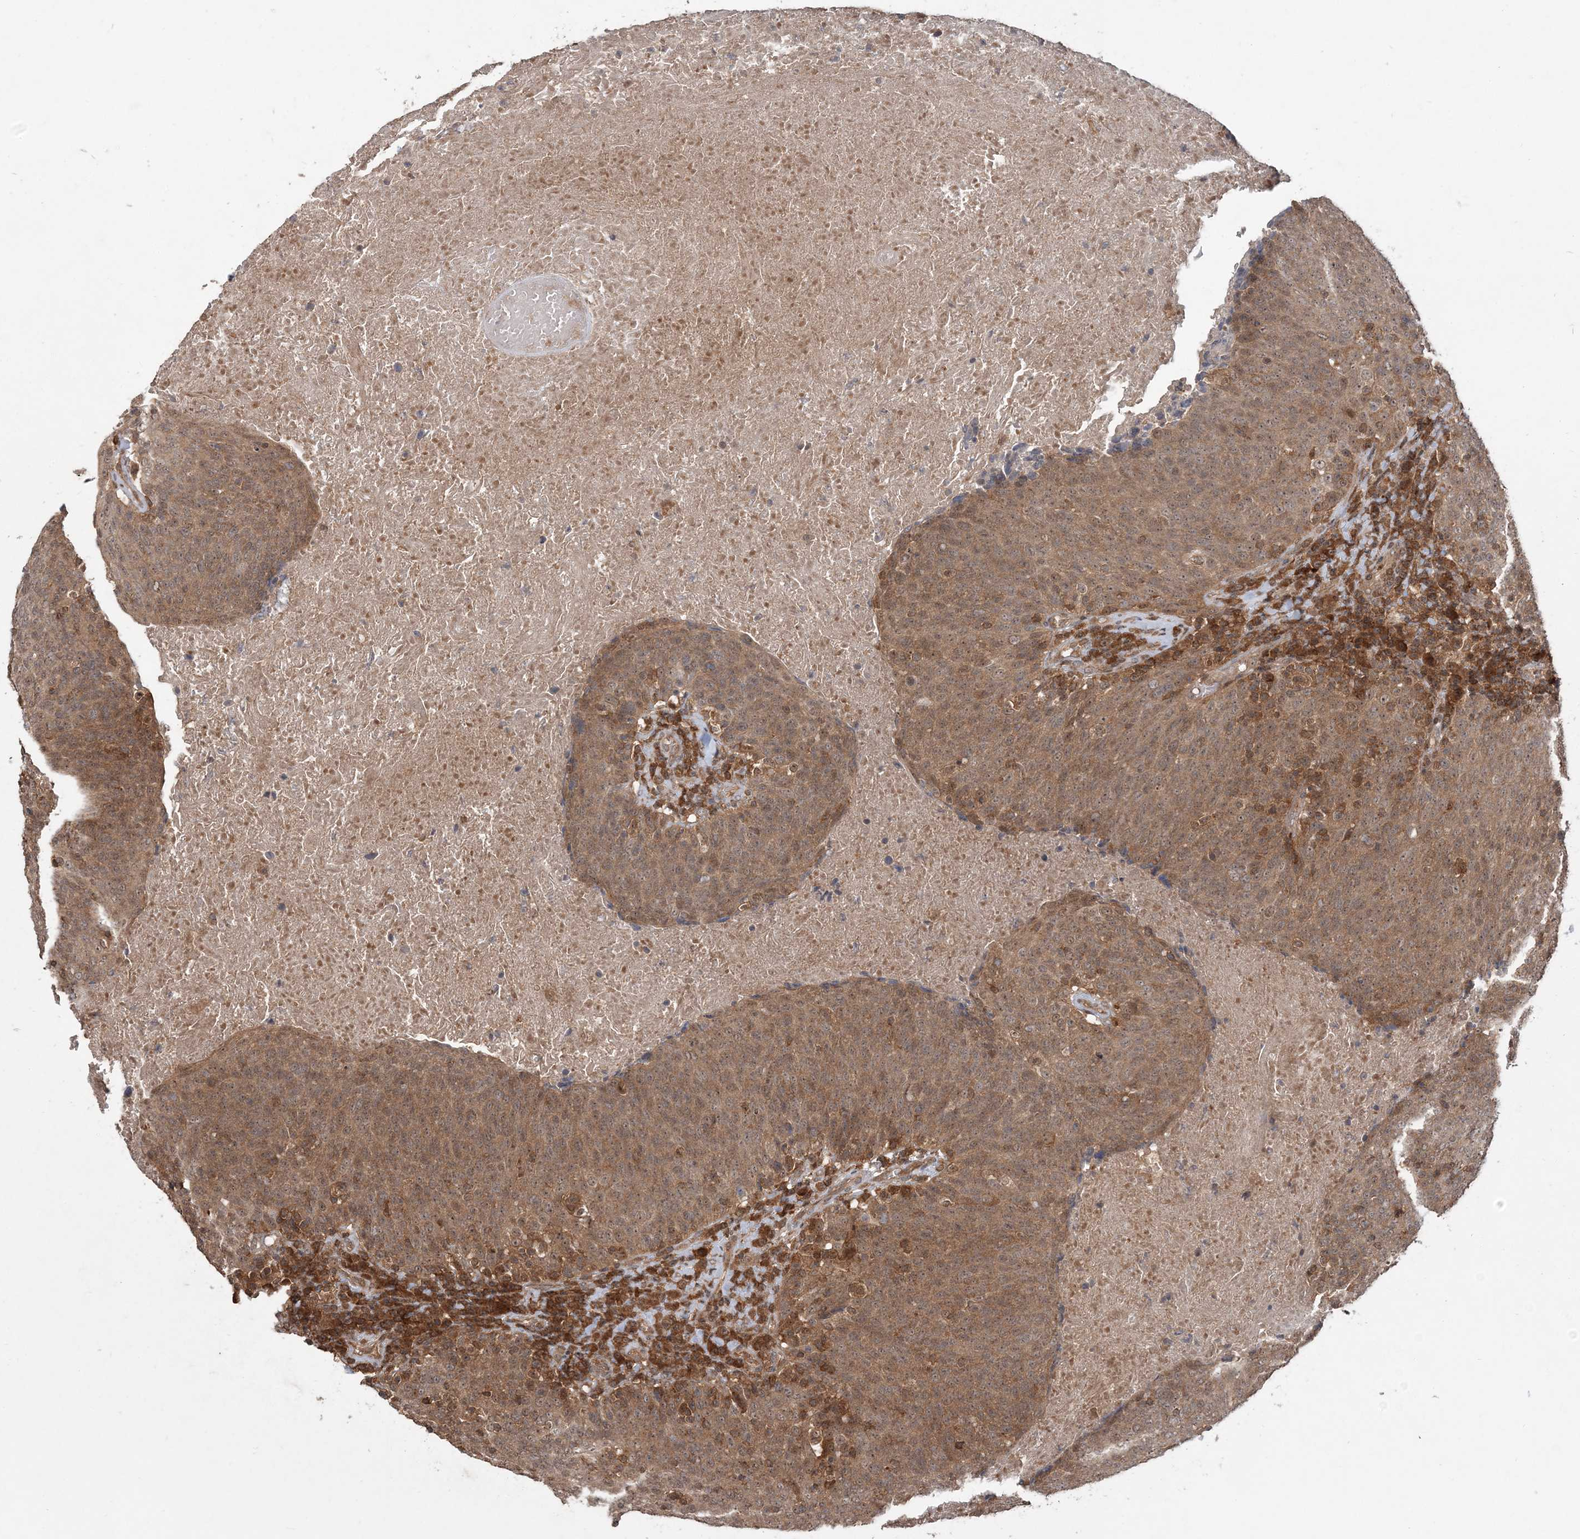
{"staining": {"intensity": "moderate", "quantity": ">75%", "location": "cytoplasmic/membranous"}, "tissue": "head and neck cancer", "cell_type": "Tumor cells", "image_type": "cancer", "snomed": [{"axis": "morphology", "description": "Squamous cell carcinoma, NOS"}, {"axis": "morphology", "description": "Squamous cell carcinoma, metastatic, NOS"}, {"axis": "topography", "description": "Lymph node"}, {"axis": "topography", "description": "Head-Neck"}], "caption": "Squamous cell carcinoma (head and neck) stained with a protein marker exhibits moderate staining in tumor cells.", "gene": "CAB39", "patient": {"sex": "male", "age": 62}}